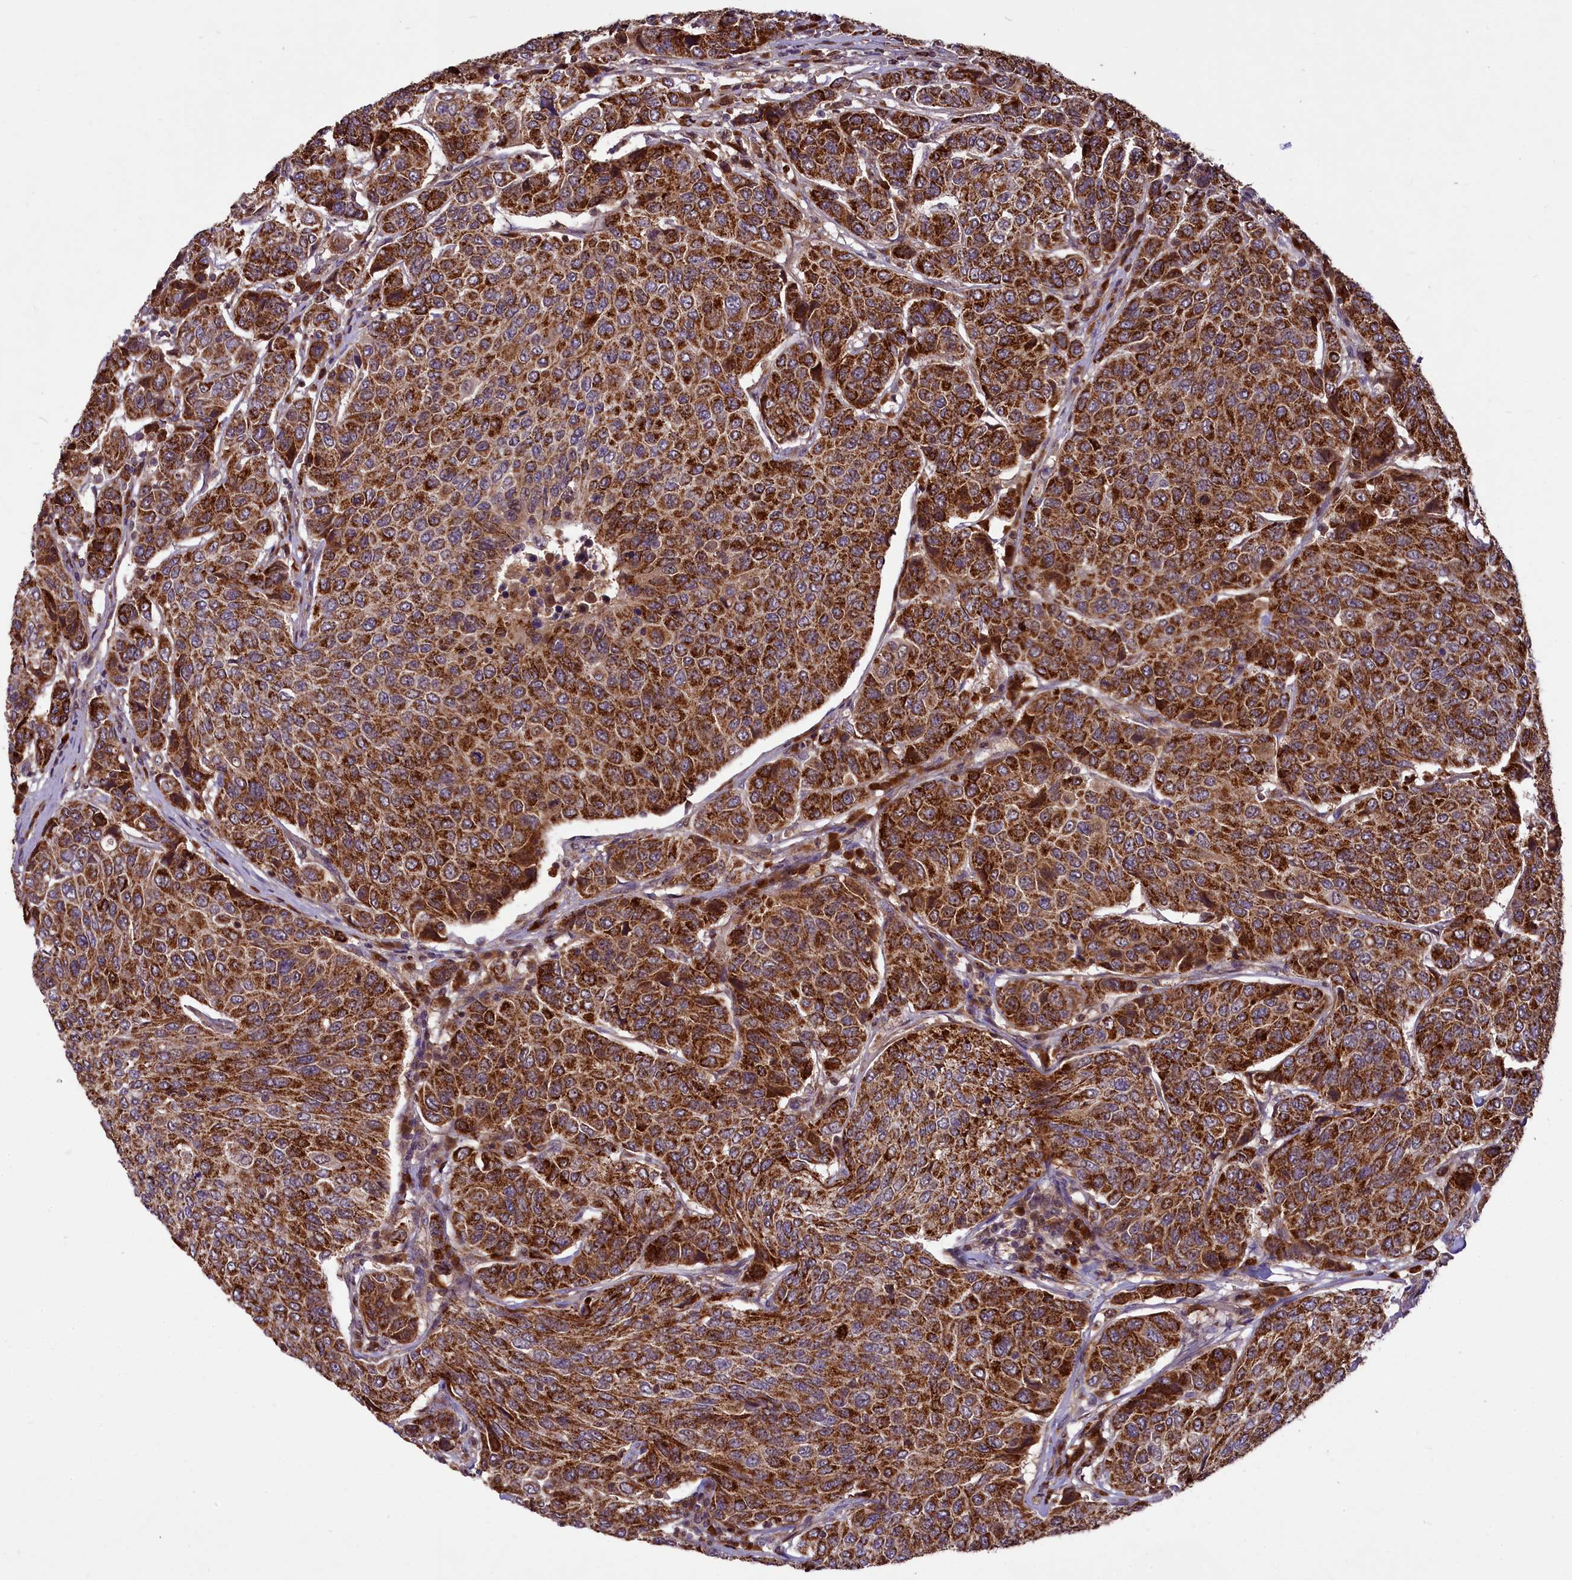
{"staining": {"intensity": "strong", "quantity": ">75%", "location": "cytoplasmic/membranous"}, "tissue": "breast cancer", "cell_type": "Tumor cells", "image_type": "cancer", "snomed": [{"axis": "morphology", "description": "Duct carcinoma"}, {"axis": "topography", "description": "Breast"}], "caption": "Immunohistochemical staining of human breast cancer exhibits high levels of strong cytoplasmic/membranous positivity in approximately >75% of tumor cells.", "gene": "COX17", "patient": {"sex": "female", "age": 55}}